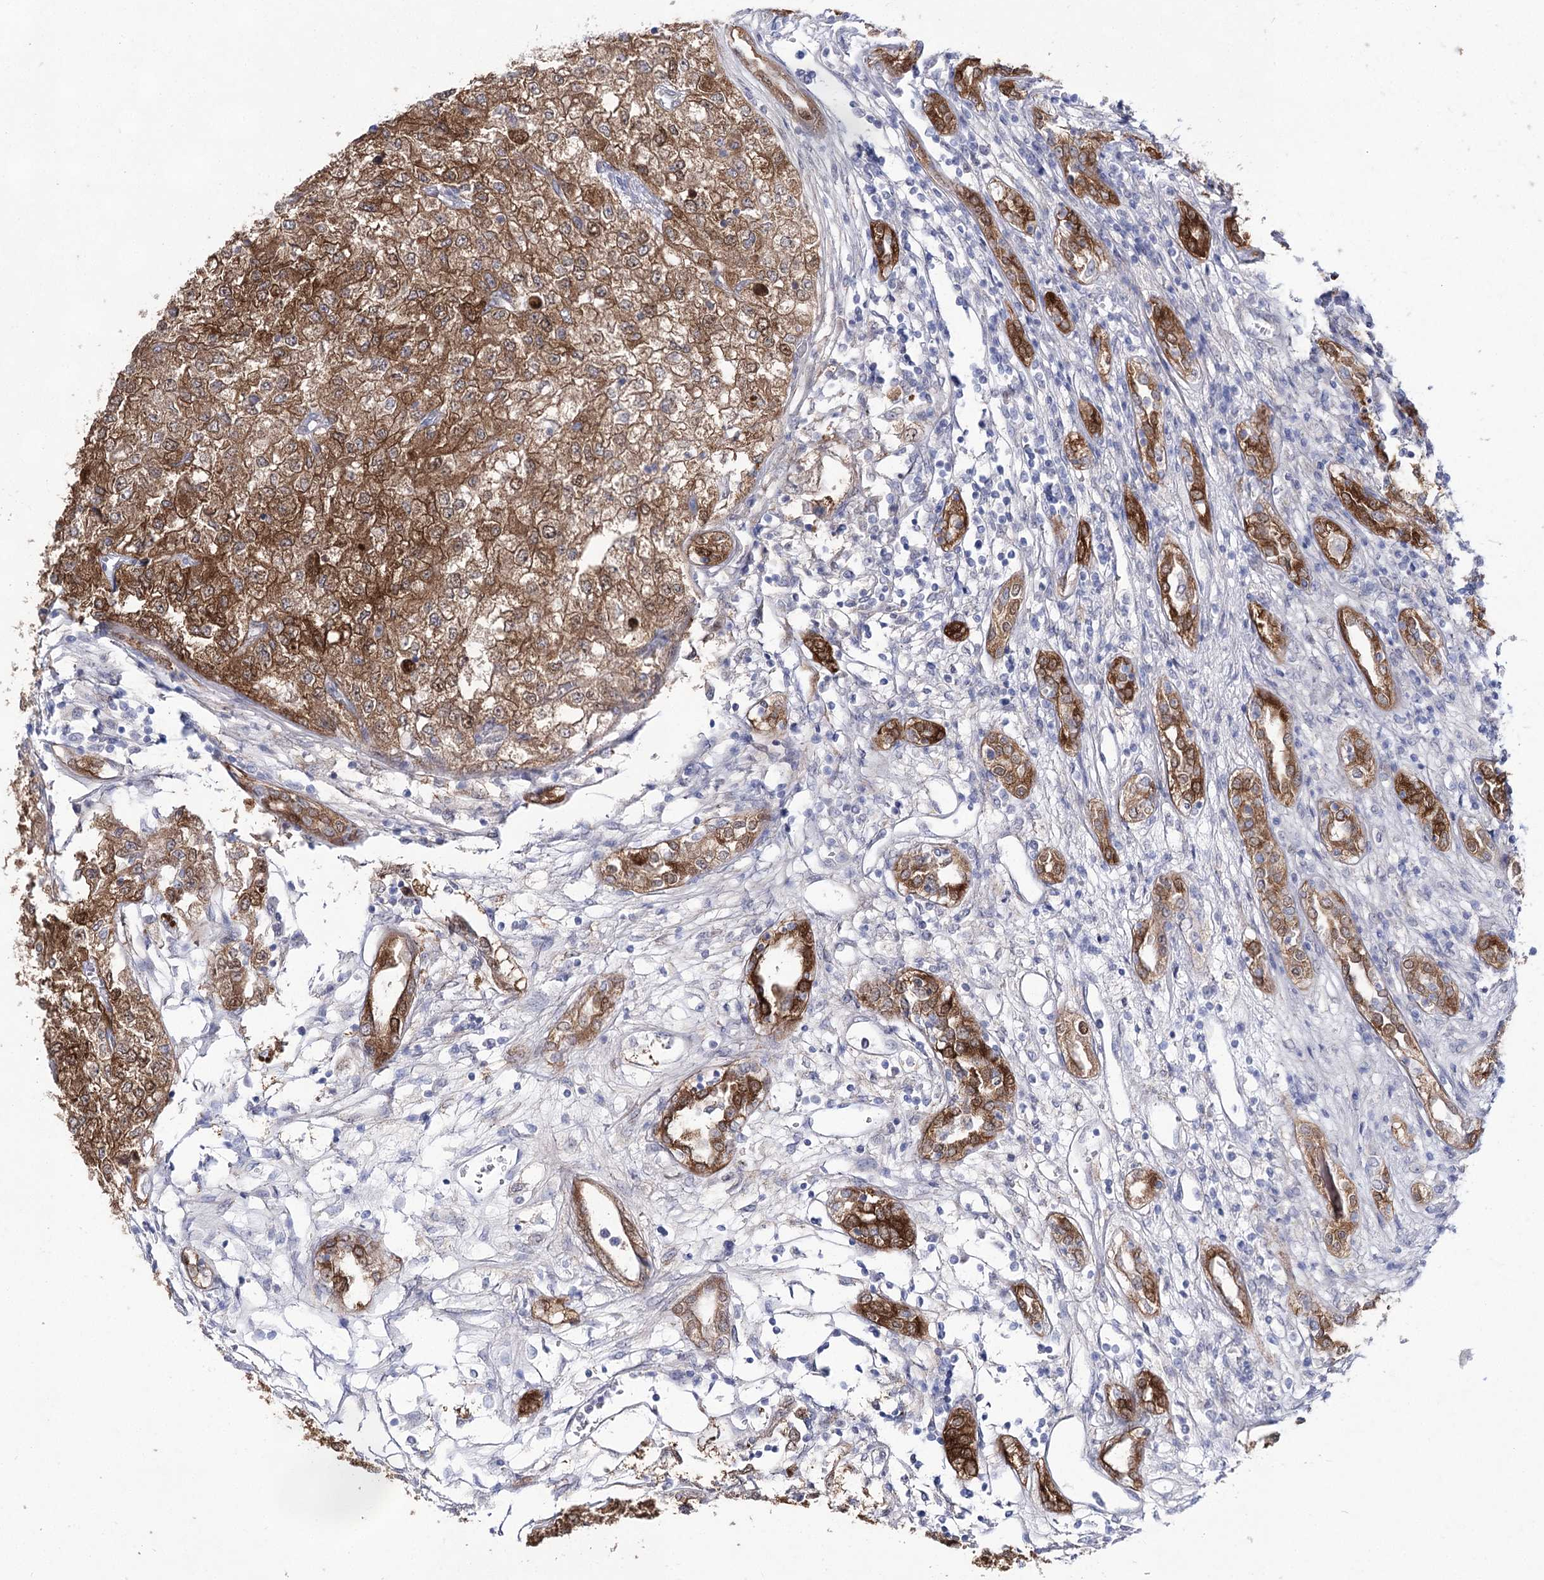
{"staining": {"intensity": "moderate", "quantity": ">75%", "location": "cytoplasmic/membranous"}, "tissue": "renal cancer", "cell_type": "Tumor cells", "image_type": "cancer", "snomed": [{"axis": "morphology", "description": "Adenocarcinoma, NOS"}, {"axis": "topography", "description": "Kidney"}], "caption": "Immunohistochemical staining of human adenocarcinoma (renal) demonstrates medium levels of moderate cytoplasmic/membranous staining in about >75% of tumor cells.", "gene": "UGDH", "patient": {"sex": "female", "age": 54}}